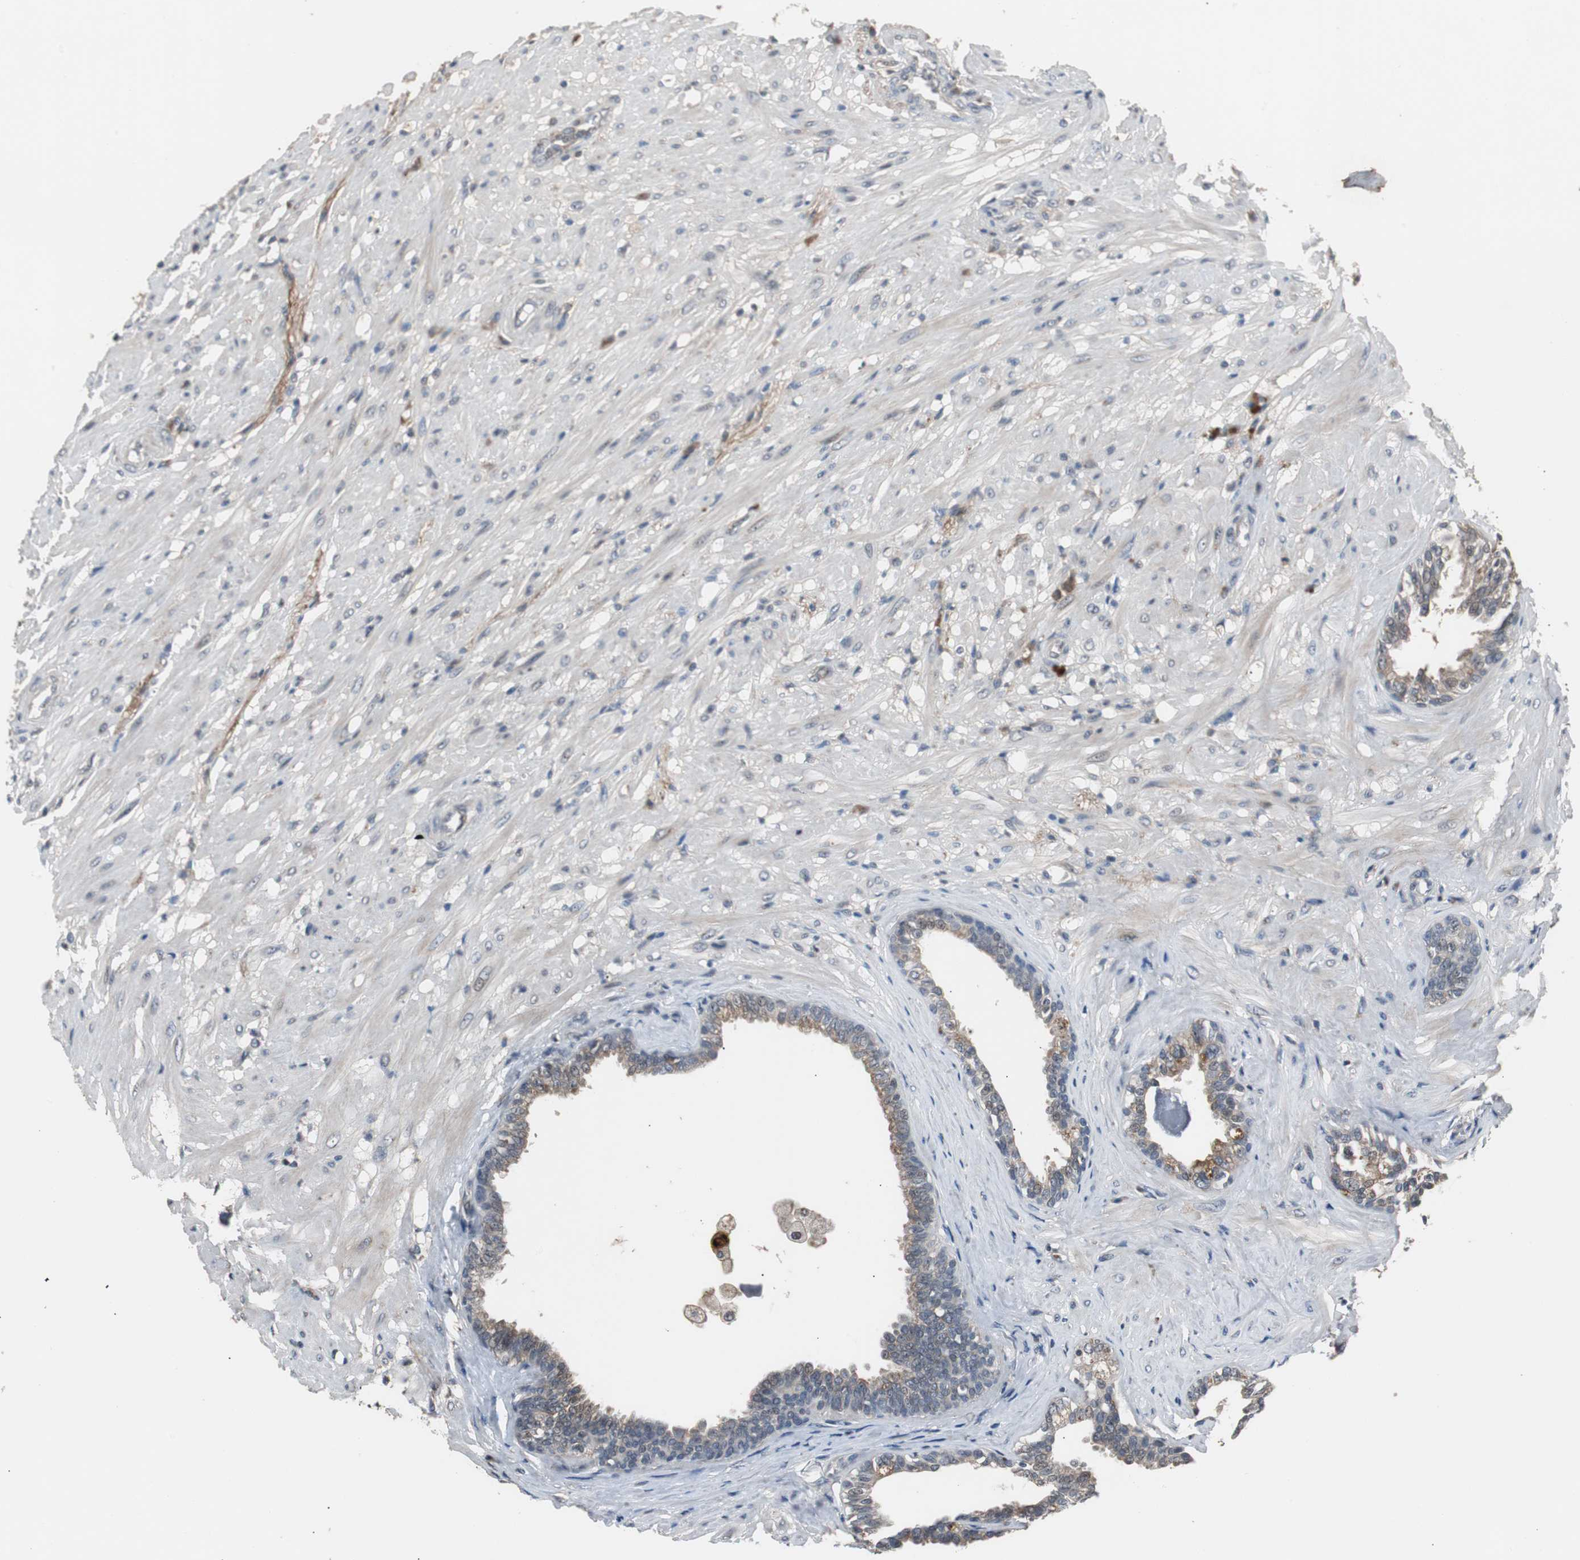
{"staining": {"intensity": "weak", "quantity": "25%-75%", "location": "cytoplasmic/membranous"}, "tissue": "seminal vesicle", "cell_type": "Glandular cells", "image_type": "normal", "snomed": [{"axis": "morphology", "description": "Normal tissue, NOS"}, {"axis": "topography", "description": "Seminal veicle"}], "caption": "Seminal vesicle stained with a brown dye shows weak cytoplasmic/membranous positive staining in approximately 25%-75% of glandular cells.", "gene": "ZMPSTE24", "patient": {"sex": "male", "age": 61}}